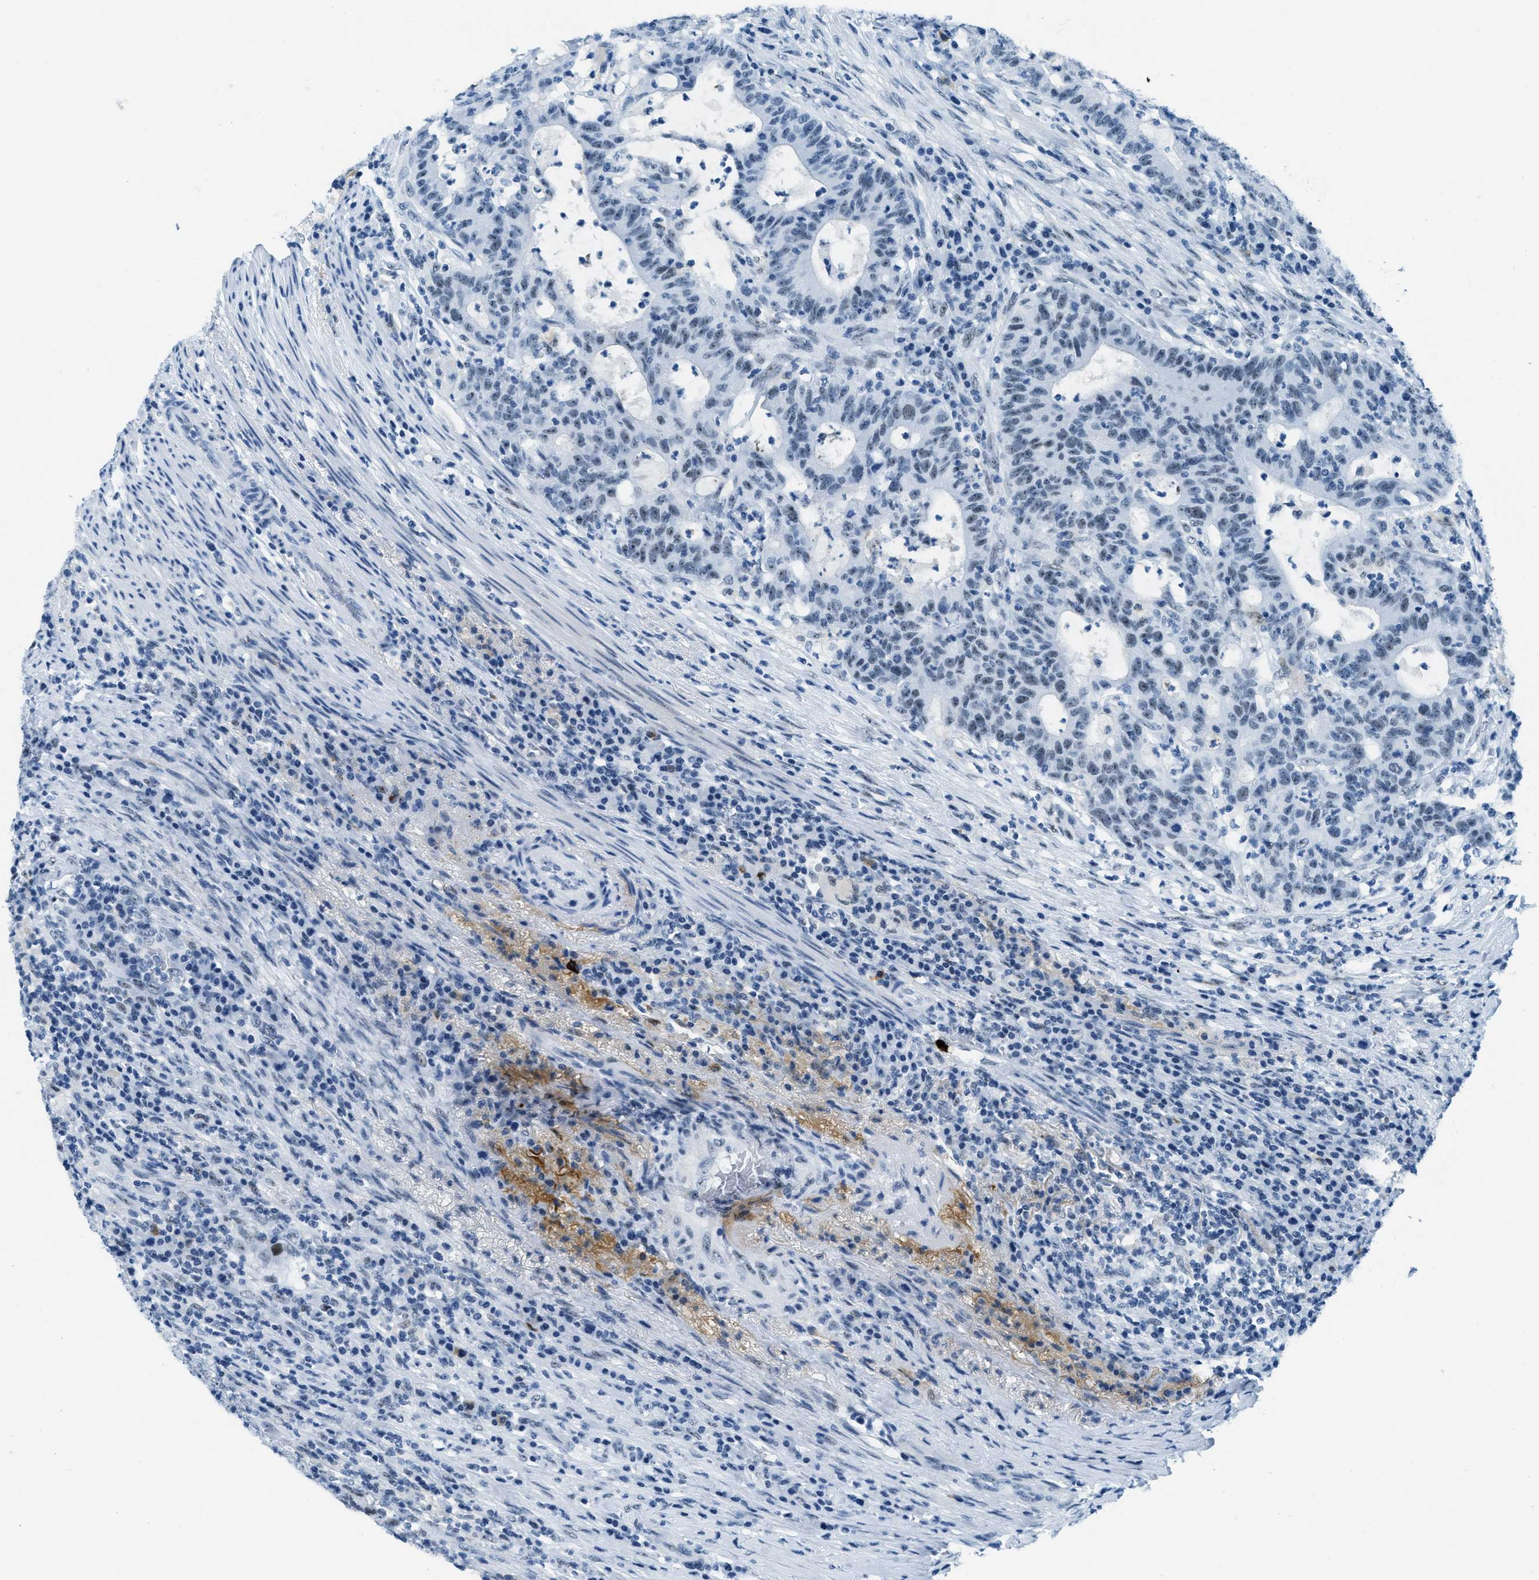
{"staining": {"intensity": "weak", "quantity": "25%-75%", "location": "nuclear"}, "tissue": "colorectal cancer", "cell_type": "Tumor cells", "image_type": "cancer", "snomed": [{"axis": "morphology", "description": "Normal tissue, NOS"}, {"axis": "morphology", "description": "Adenocarcinoma, NOS"}, {"axis": "topography", "description": "Colon"}], "caption": "Protein staining exhibits weak nuclear staining in about 25%-75% of tumor cells in colorectal adenocarcinoma.", "gene": "PLA2G2A", "patient": {"sex": "female", "age": 75}}